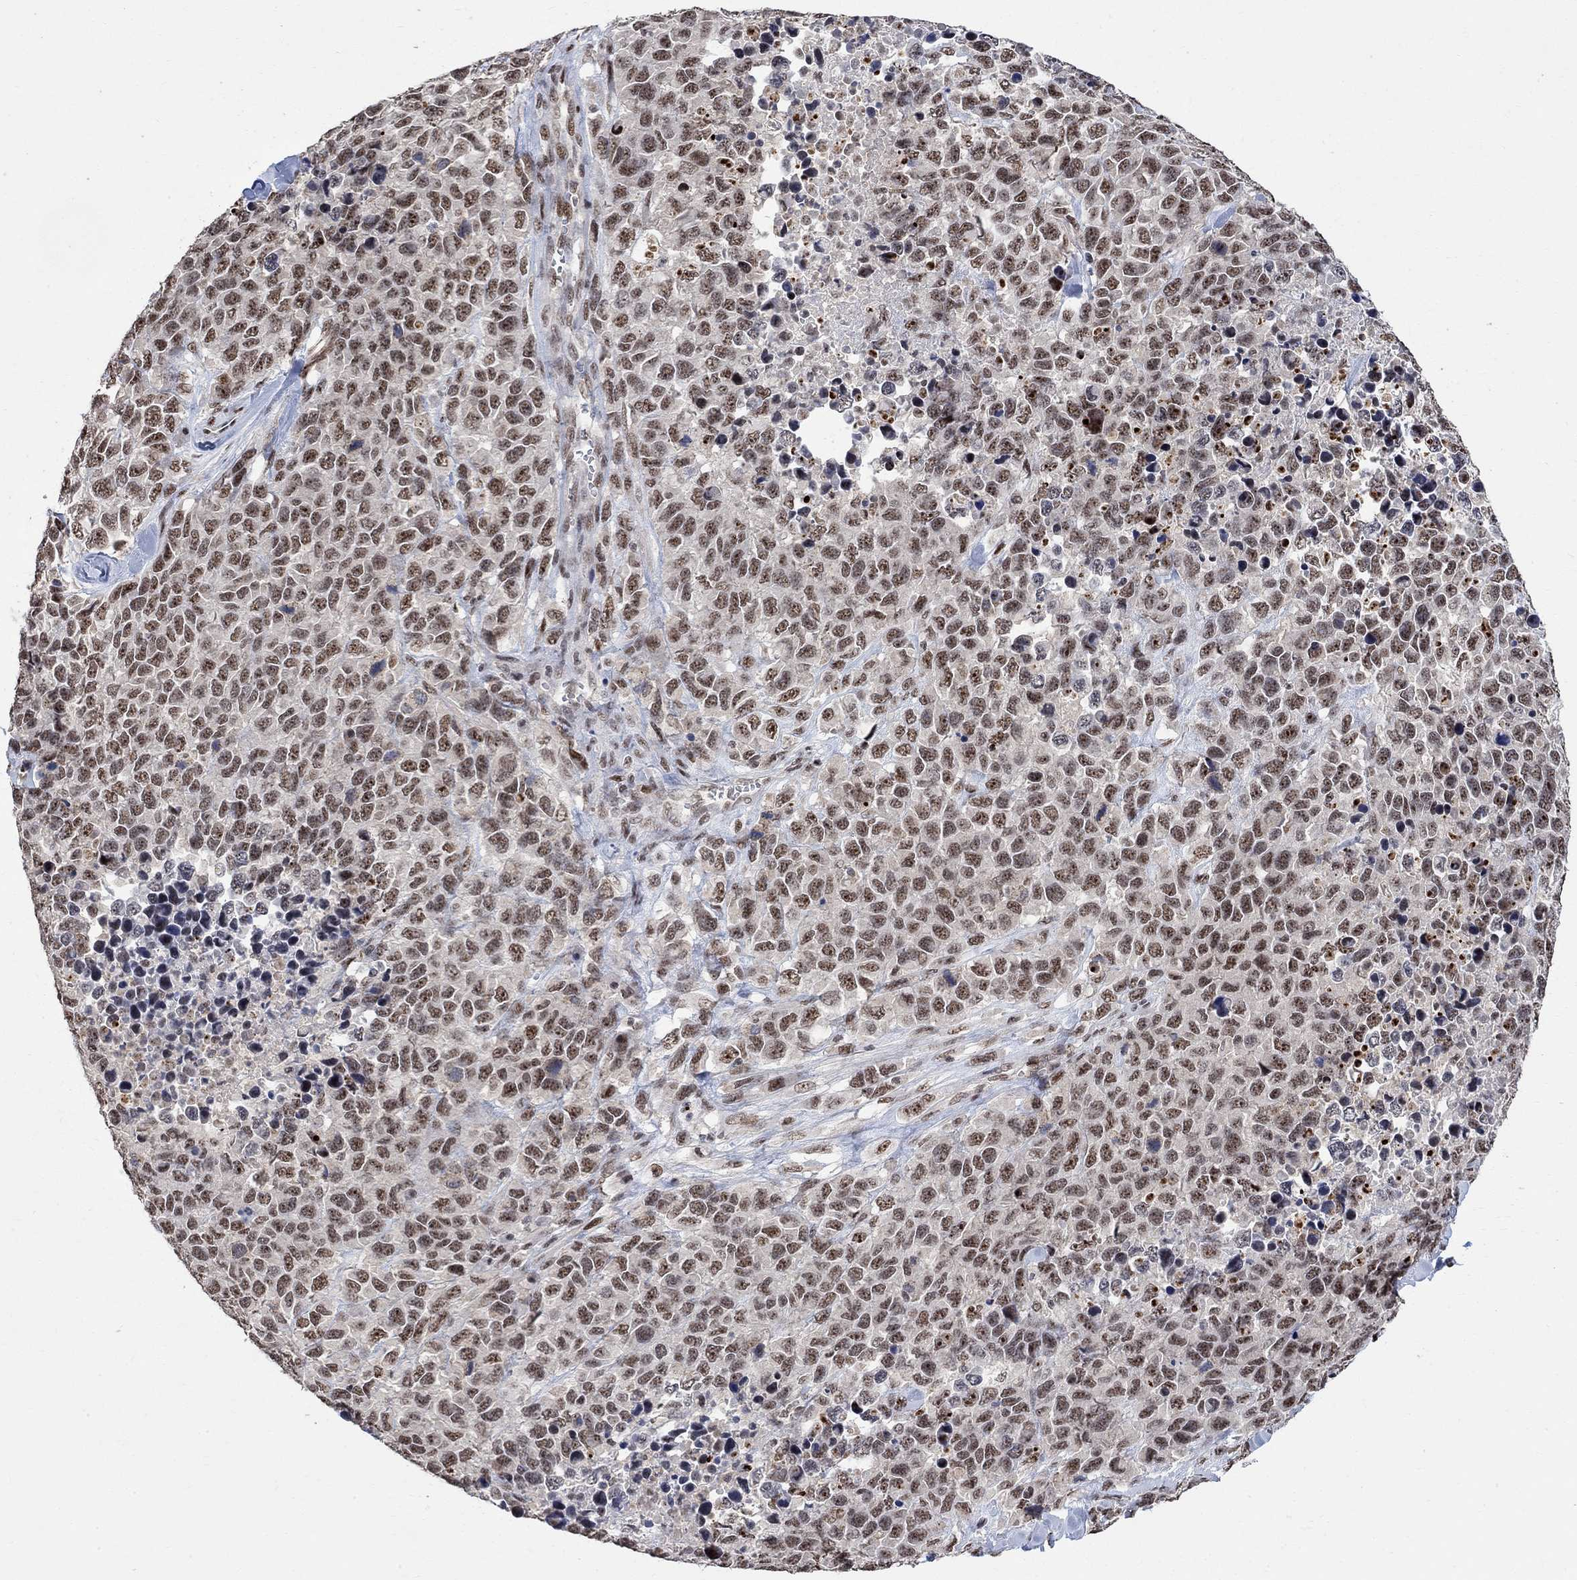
{"staining": {"intensity": "weak", "quantity": ">75%", "location": "nuclear"}, "tissue": "melanoma", "cell_type": "Tumor cells", "image_type": "cancer", "snomed": [{"axis": "morphology", "description": "Malignant melanoma, Metastatic site"}, {"axis": "topography", "description": "Skin"}], "caption": "Malignant melanoma (metastatic site) was stained to show a protein in brown. There is low levels of weak nuclear expression in approximately >75% of tumor cells.", "gene": "E4F1", "patient": {"sex": "male", "age": 84}}